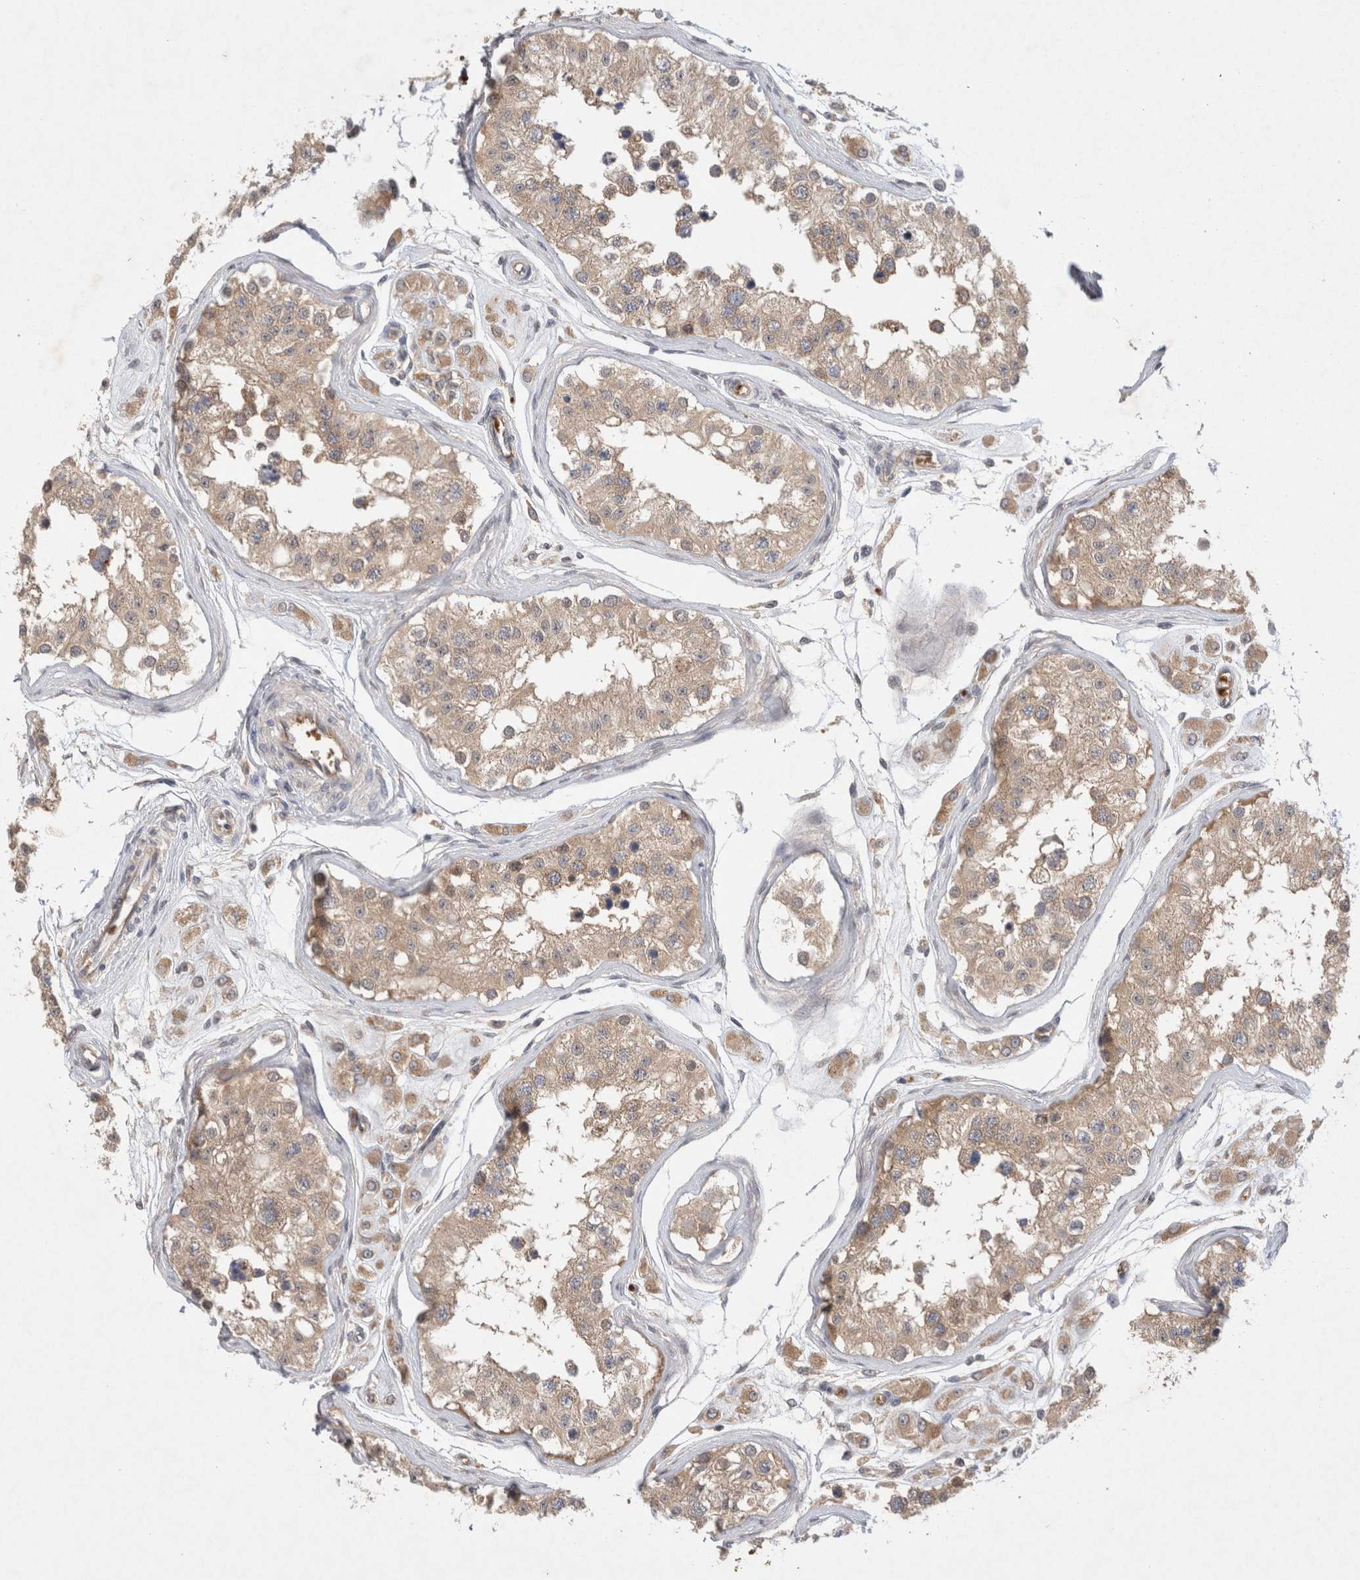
{"staining": {"intensity": "moderate", "quantity": ">75%", "location": "cytoplasmic/membranous"}, "tissue": "testis", "cell_type": "Cells in seminiferous ducts", "image_type": "normal", "snomed": [{"axis": "morphology", "description": "Normal tissue, NOS"}, {"axis": "morphology", "description": "Adenocarcinoma, metastatic, NOS"}, {"axis": "topography", "description": "Testis"}], "caption": "Immunohistochemical staining of normal testis displays moderate cytoplasmic/membranous protein staining in about >75% of cells in seminiferous ducts.", "gene": "EIF3E", "patient": {"sex": "male", "age": 26}}